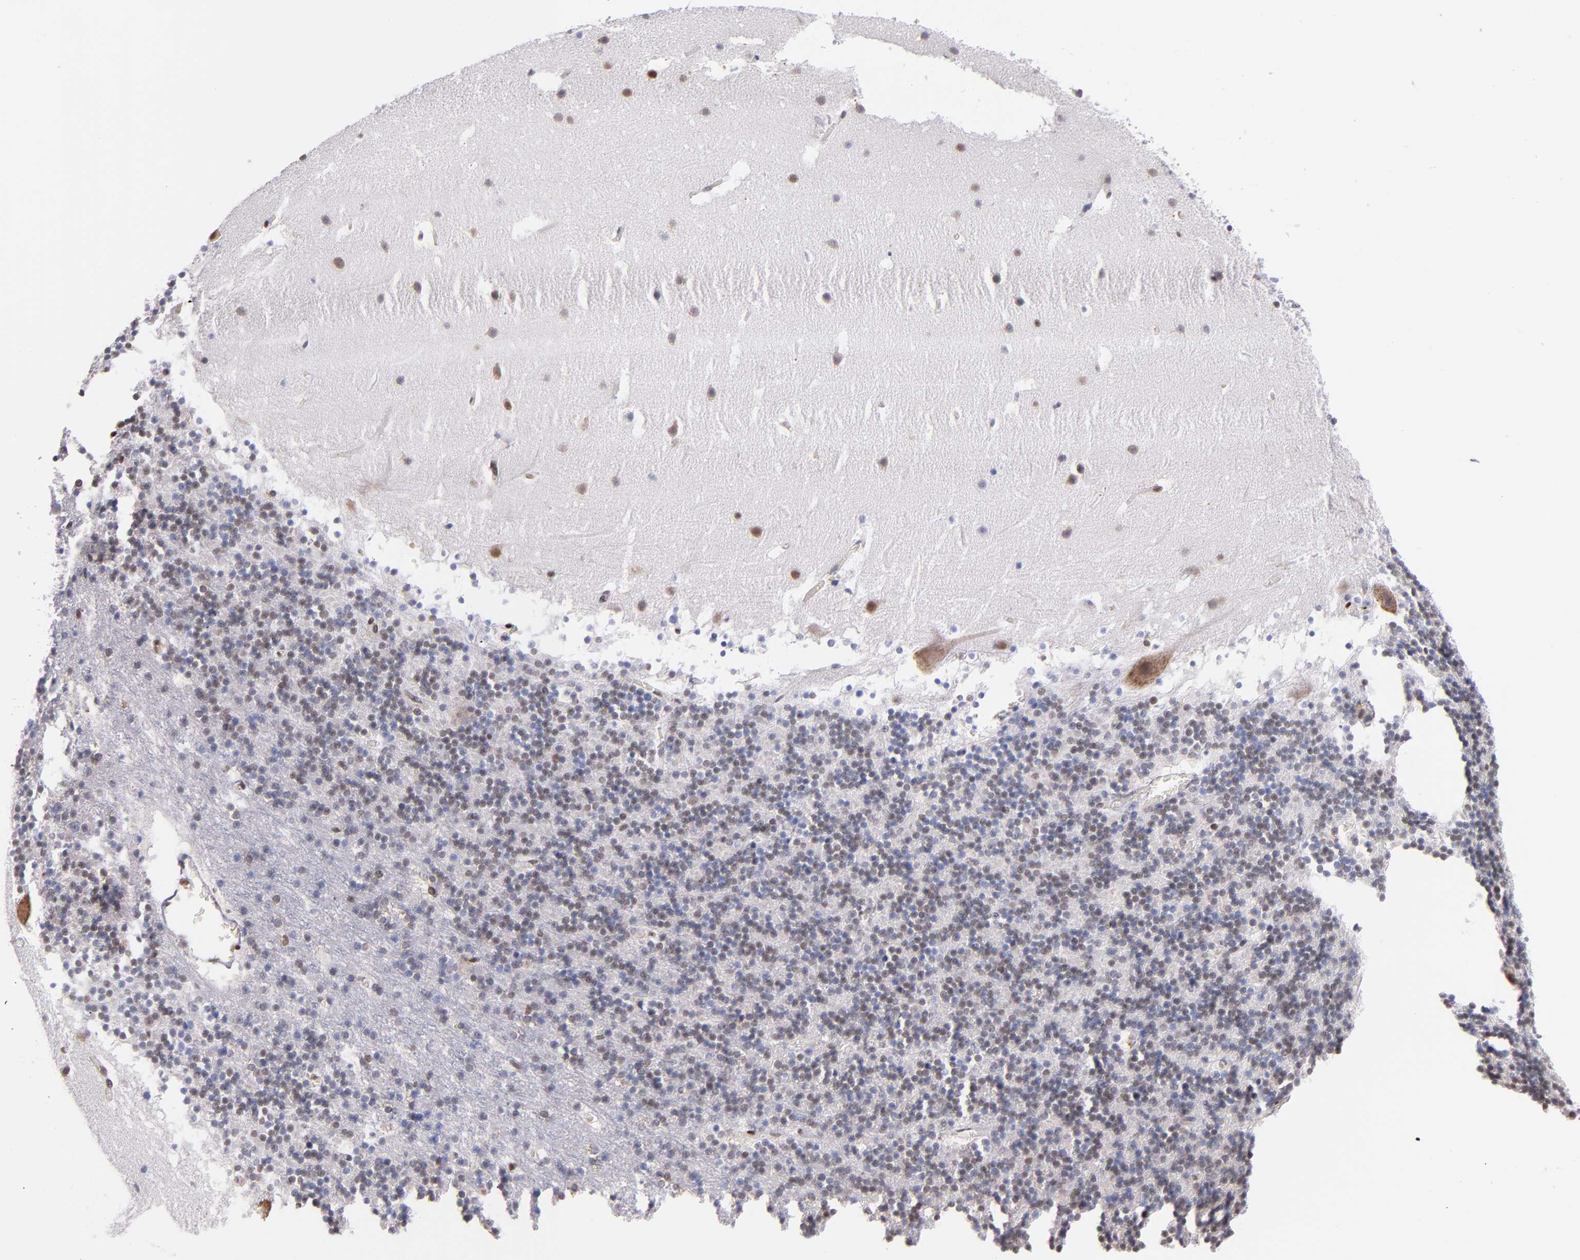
{"staining": {"intensity": "weak", "quantity": "25%-75%", "location": "nuclear"}, "tissue": "cerebellum", "cell_type": "Cells in granular layer", "image_type": "normal", "snomed": [{"axis": "morphology", "description": "Normal tissue, NOS"}, {"axis": "topography", "description": "Cerebellum"}], "caption": "Weak nuclear protein positivity is appreciated in approximately 25%-75% of cells in granular layer in cerebellum.", "gene": "SRF", "patient": {"sex": "male", "age": 45}}